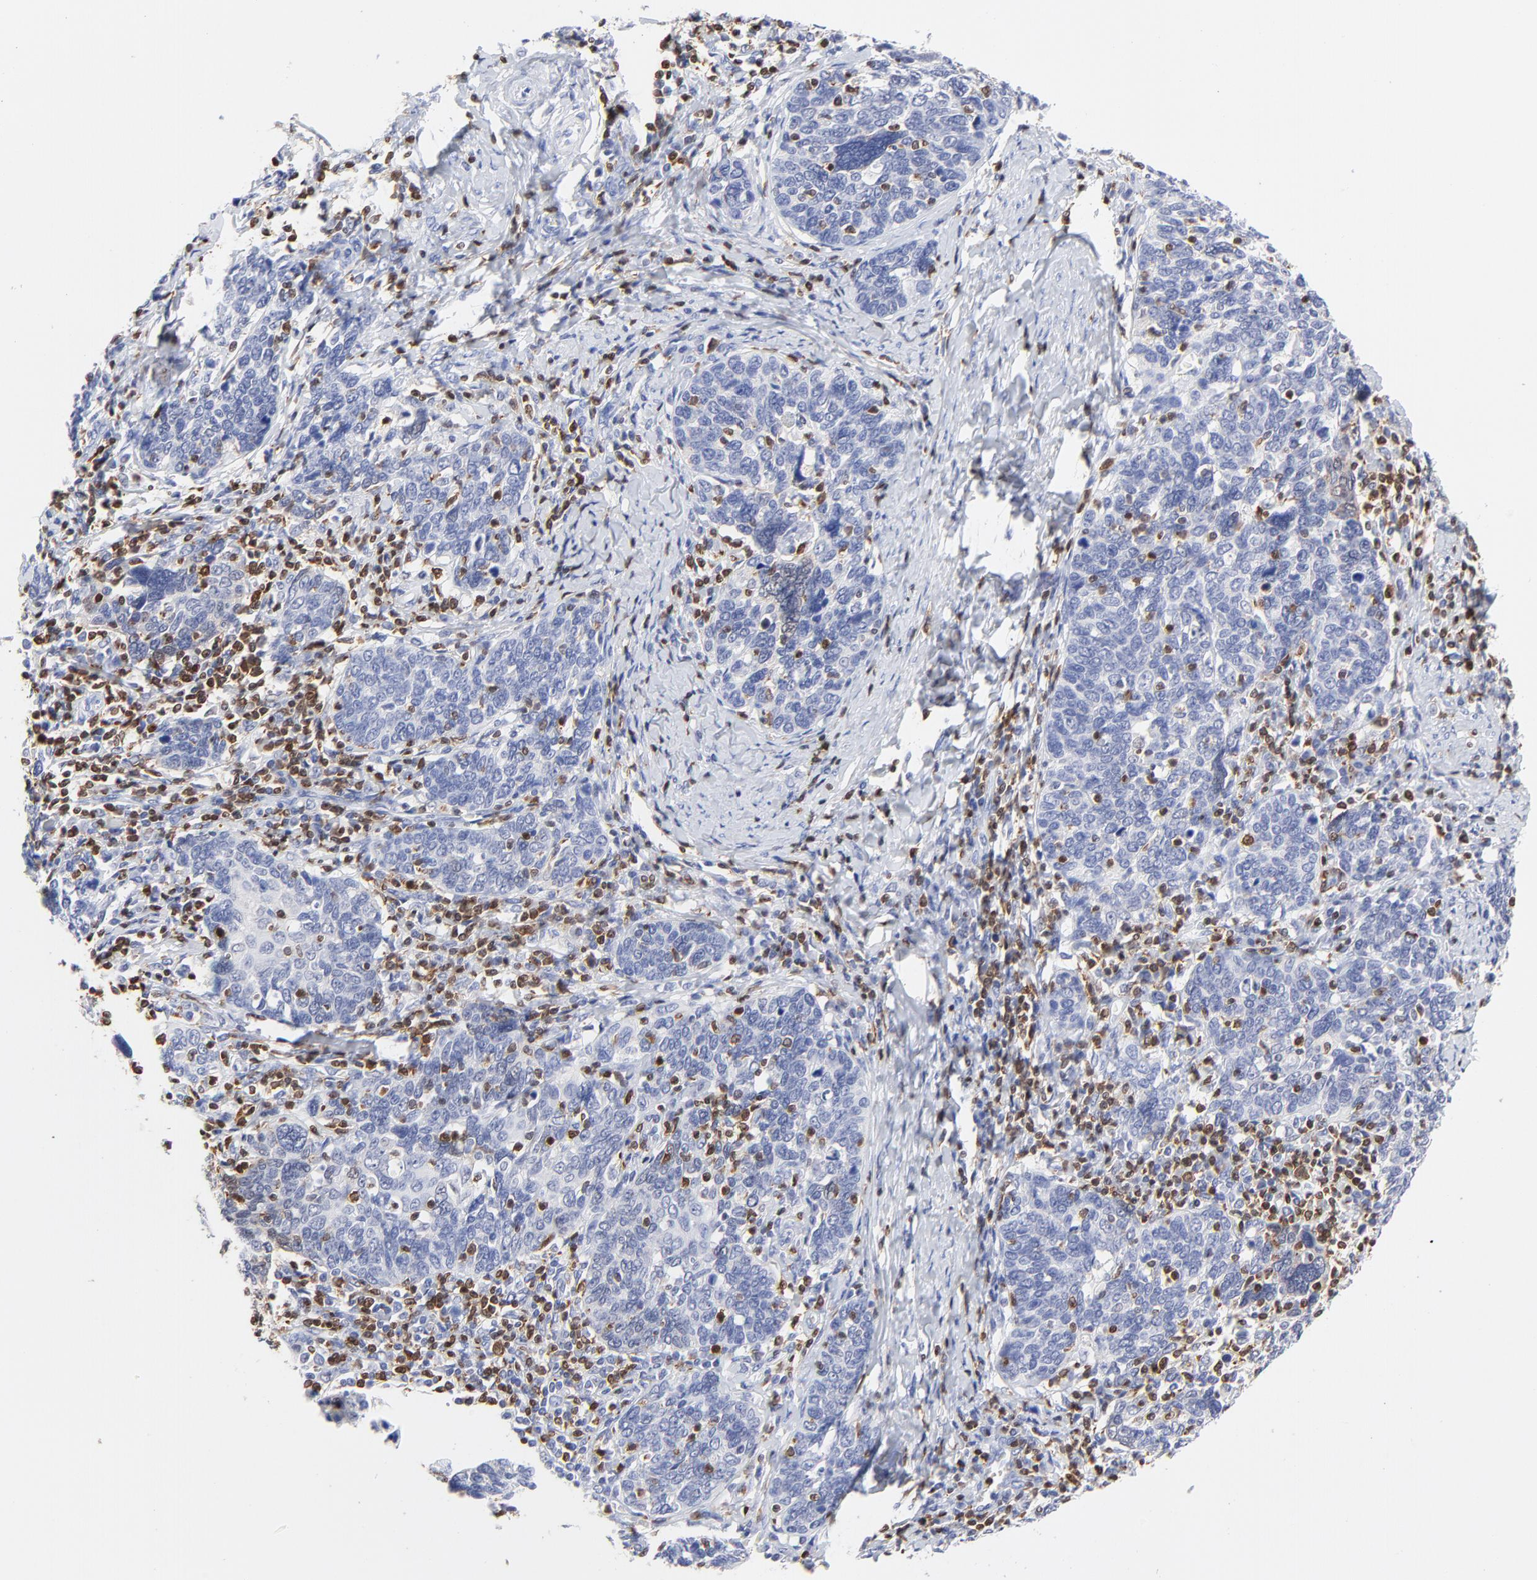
{"staining": {"intensity": "negative", "quantity": "none", "location": "none"}, "tissue": "cervical cancer", "cell_type": "Tumor cells", "image_type": "cancer", "snomed": [{"axis": "morphology", "description": "Squamous cell carcinoma, NOS"}, {"axis": "topography", "description": "Cervix"}], "caption": "DAB immunohistochemical staining of cervical cancer demonstrates no significant positivity in tumor cells.", "gene": "ZAP70", "patient": {"sex": "female", "age": 41}}